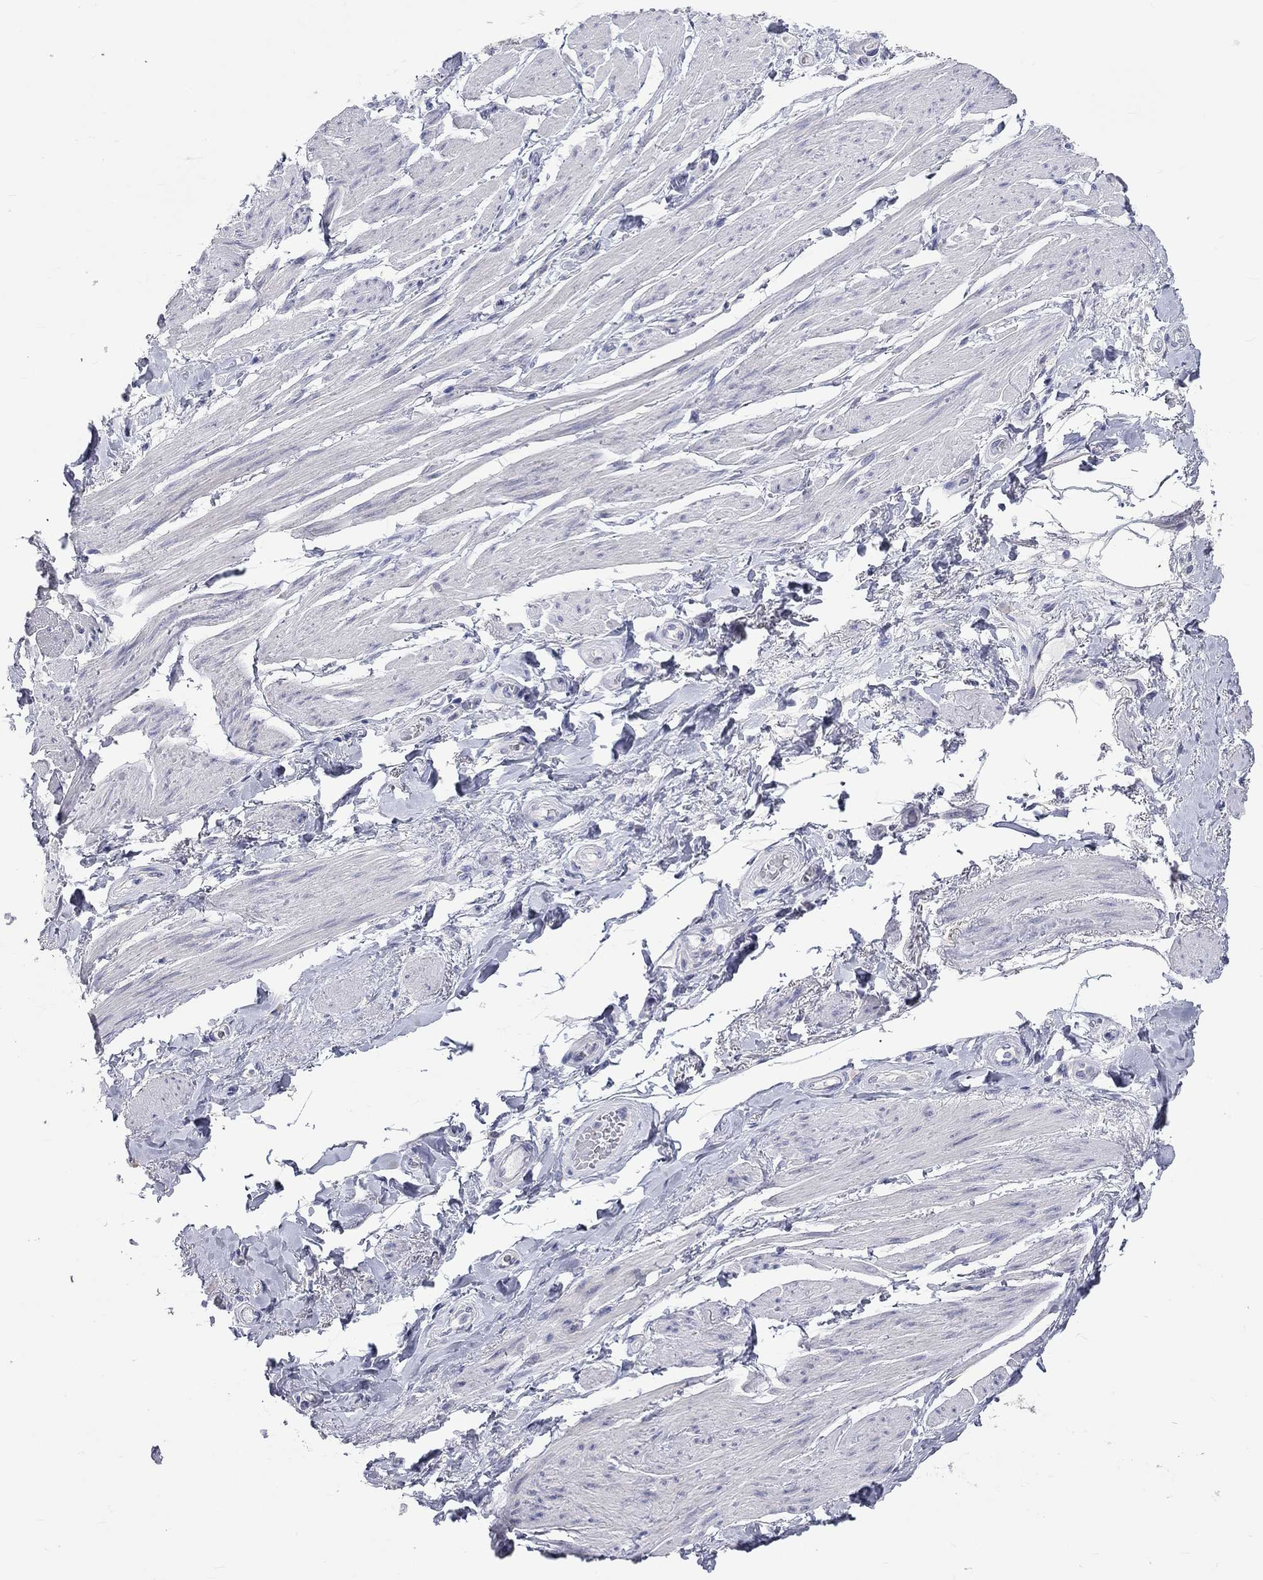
{"staining": {"intensity": "negative", "quantity": "none", "location": "none"}, "tissue": "adipose tissue", "cell_type": "Adipocytes", "image_type": "normal", "snomed": [{"axis": "morphology", "description": "Normal tissue, NOS"}, {"axis": "topography", "description": "Skeletal muscle"}, {"axis": "topography", "description": "Anal"}, {"axis": "topography", "description": "Peripheral nerve tissue"}], "caption": "This is an immunohistochemistry (IHC) image of unremarkable adipose tissue. There is no expression in adipocytes.", "gene": "CERS1", "patient": {"sex": "male", "age": 53}}